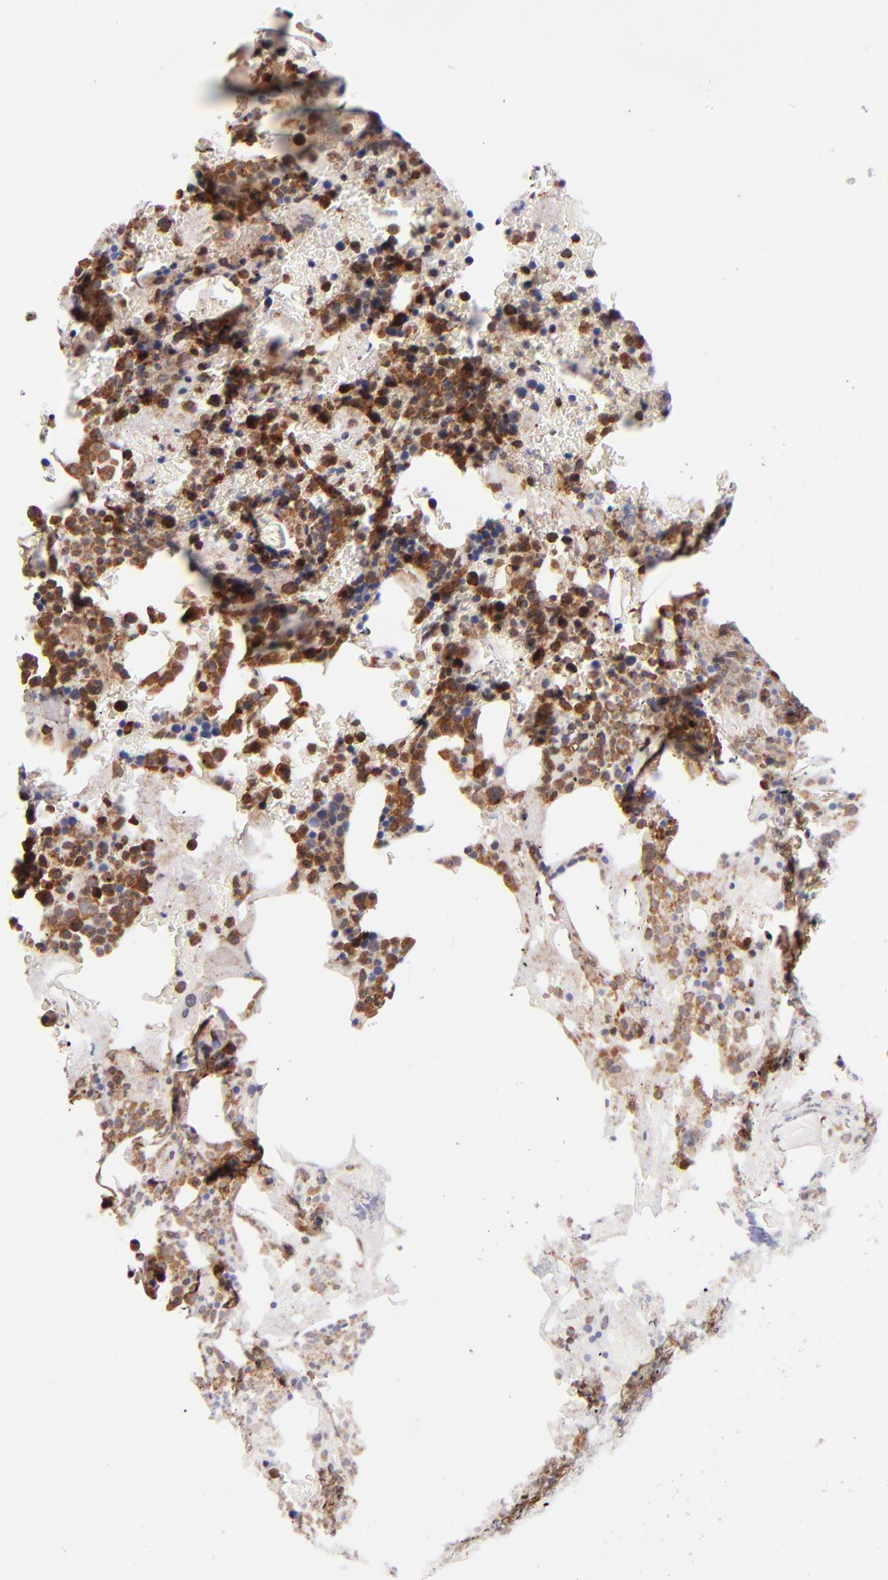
{"staining": {"intensity": "strong", "quantity": ">75%", "location": "cytoplasmic/membranous,nuclear"}, "tissue": "bone marrow", "cell_type": "Hematopoietic cells", "image_type": "normal", "snomed": [{"axis": "morphology", "description": "Normal tissue, NOS"}, {"axis": "topography", "description": "Bone marrow"}], "caption": "Bone marrow stained with DAB (3,3'-diaminobenzidine) immunohistochemistry (IHC) exhibits high levels of strong cytoplasmic/membranous,nuclear positivity in approximately >75% of hematopoietic cells. (DAB (3,3'-diaminobenzidine) = brown stain, brightfield microscopy at high magnification).", "gene": "STX8", "patient": {"sex": "male", "age": 82}}